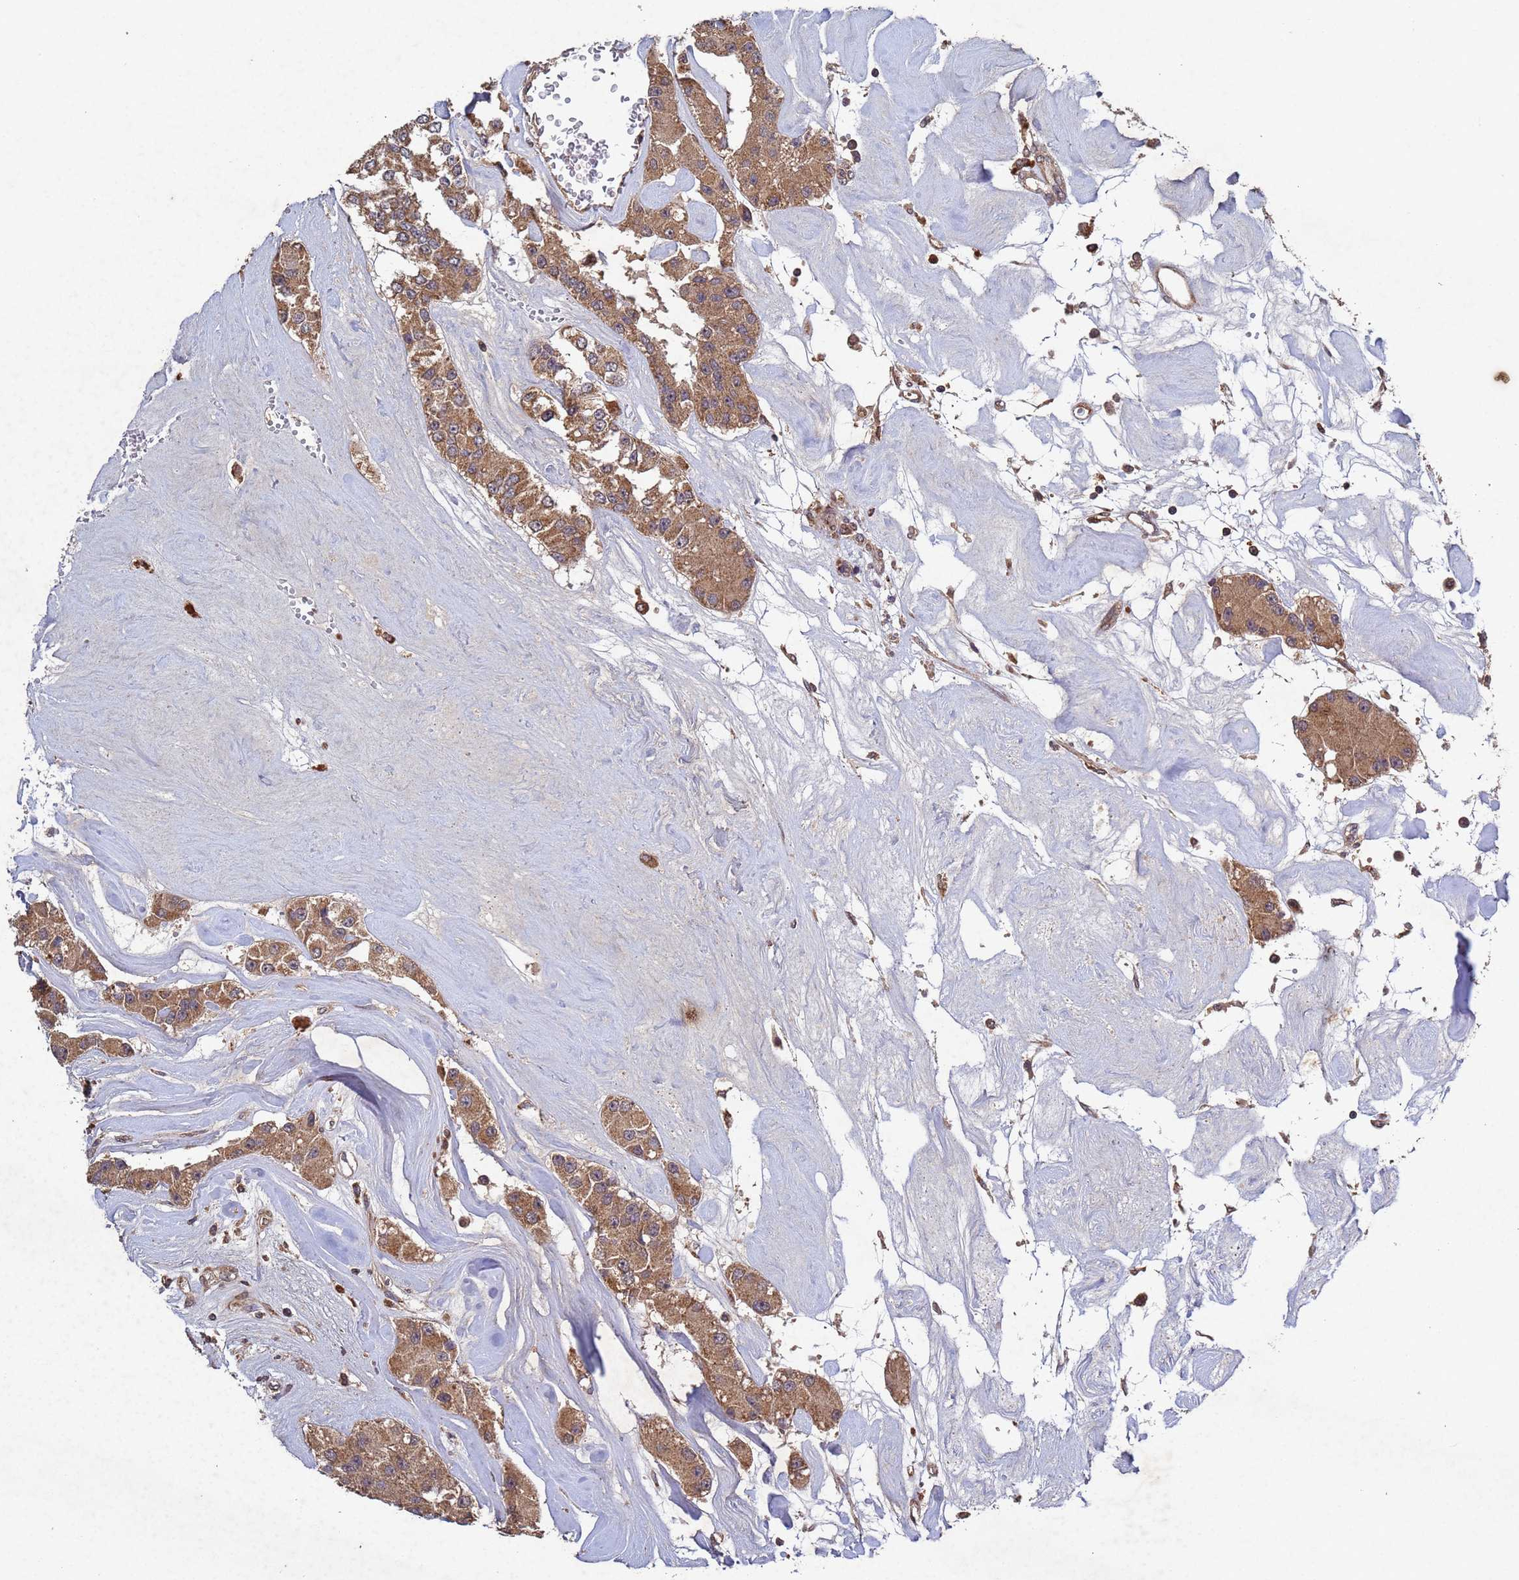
{"staining": {"intensity": "moderate", "quantity": ">75%", "location": "cytoplasmic/membranous"}, "tissue": "carcinoid", "cell_type": "Tumor cells", "image_type": "cancer", "snomed": [{"axis": "morphology", "description": "Carcinoid, malignant, NOS"}, {"axis": "topography", "description": "Pancreas"}], "caption": "This micrograph reveals carcinoid stained with immunohistochemistry (IHC) to label a protein in brown. The cytoplasmic/membranous of tumor cells show moderate positivity for the protein. Nuclei are counter-stained blue.", "gene": "FASTKD1", "patient": {"sex": "male", "age": 41}}